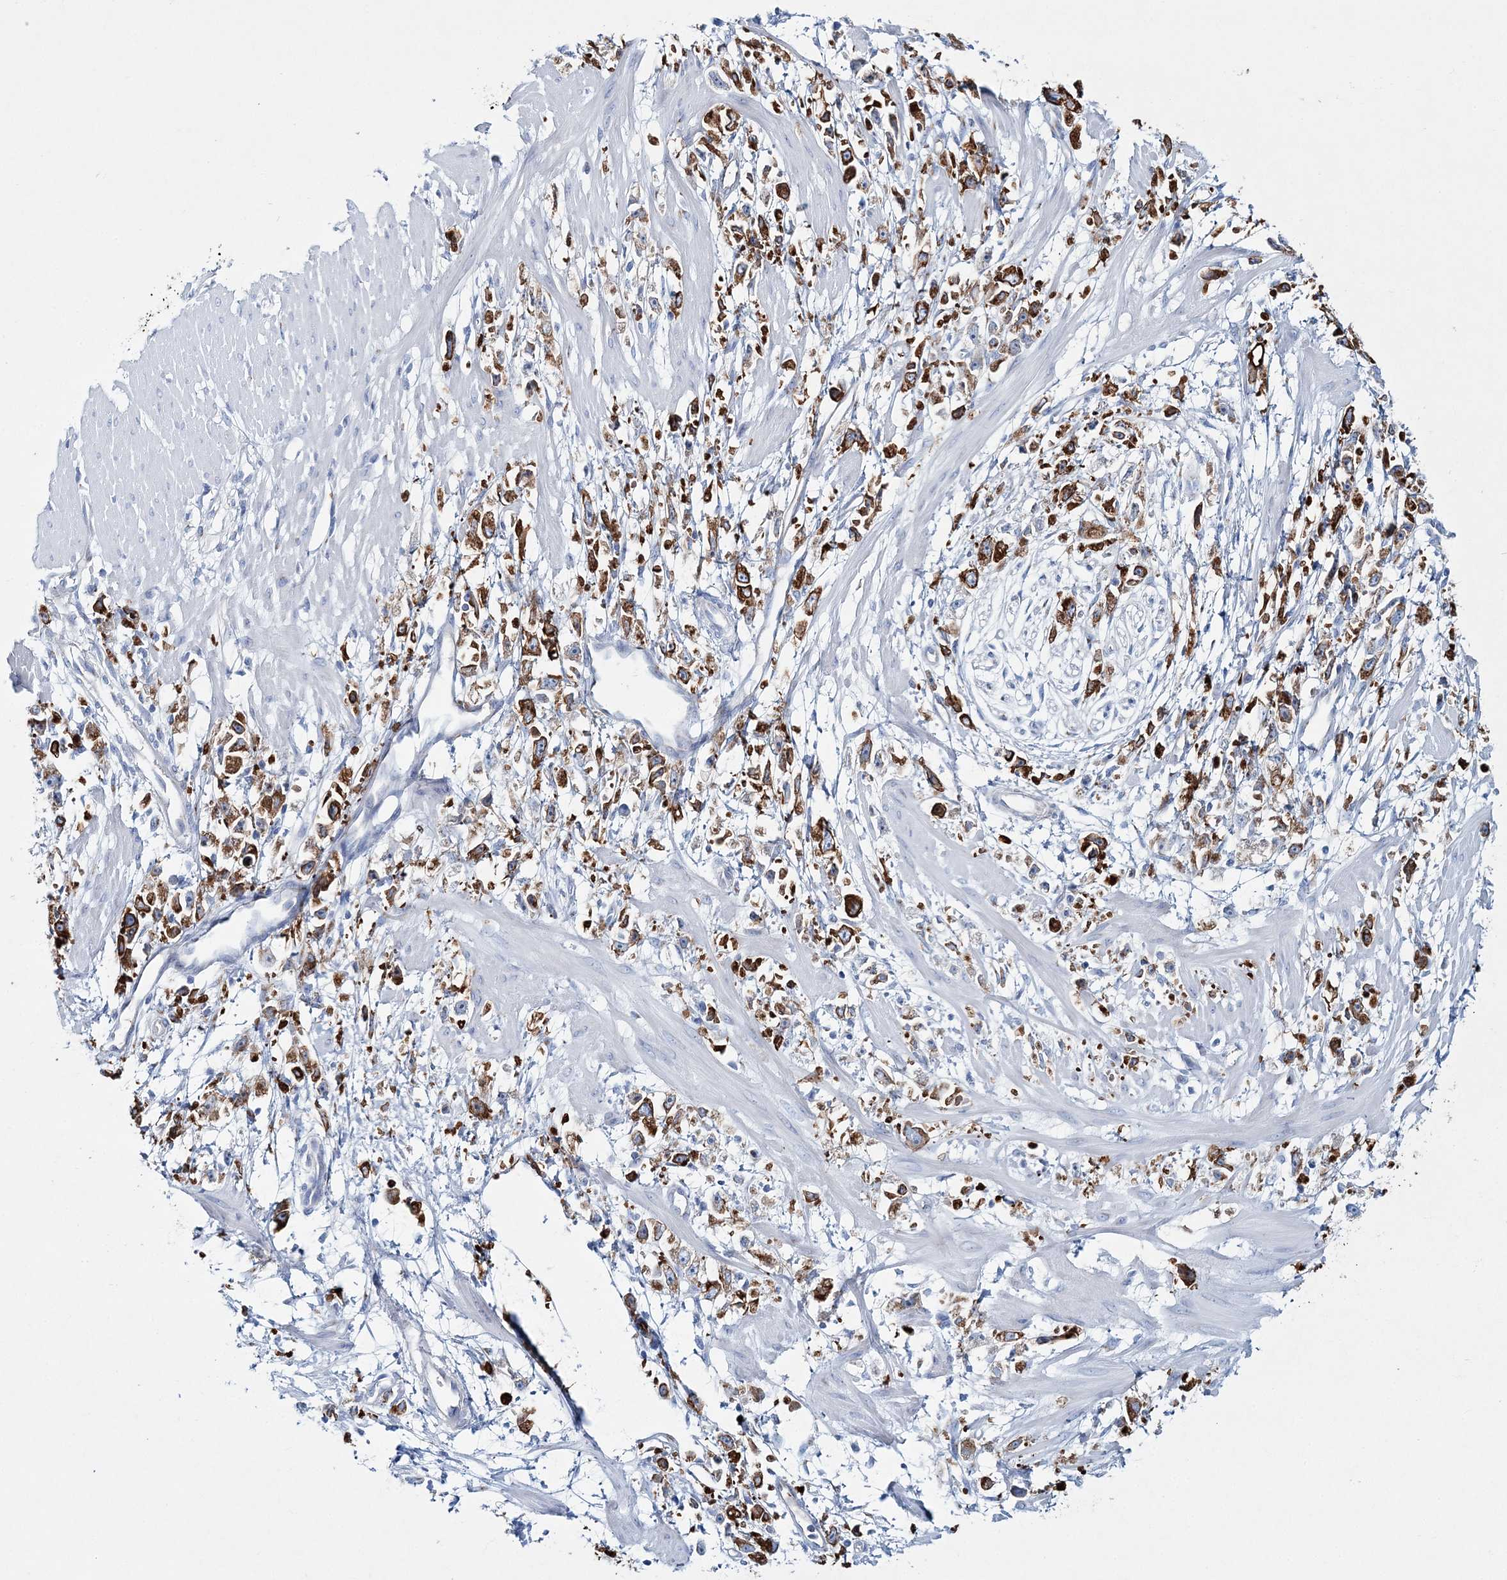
{"staining": {"intensity": "strong", "quantity": ">75%", "location": "cytoplasmic/membranous"}, "tissue": "stomach cancer", "cell_type": "Tumor cells", "image_type": "cancer", "snomed": [{"axis": "morphology", "description": "Adenocarcinoma, NOS"}, {"axis": "topography", "description": "Stomach"}], "caption": "Human stomach adenocarcinoma stained for a protein (brown) displays strong cytoplasmic/membranous positive expression in approximately >75% of tumor cells.", "gene": "ADGRL1", "patient": {"sex": "female", "age": 59}}